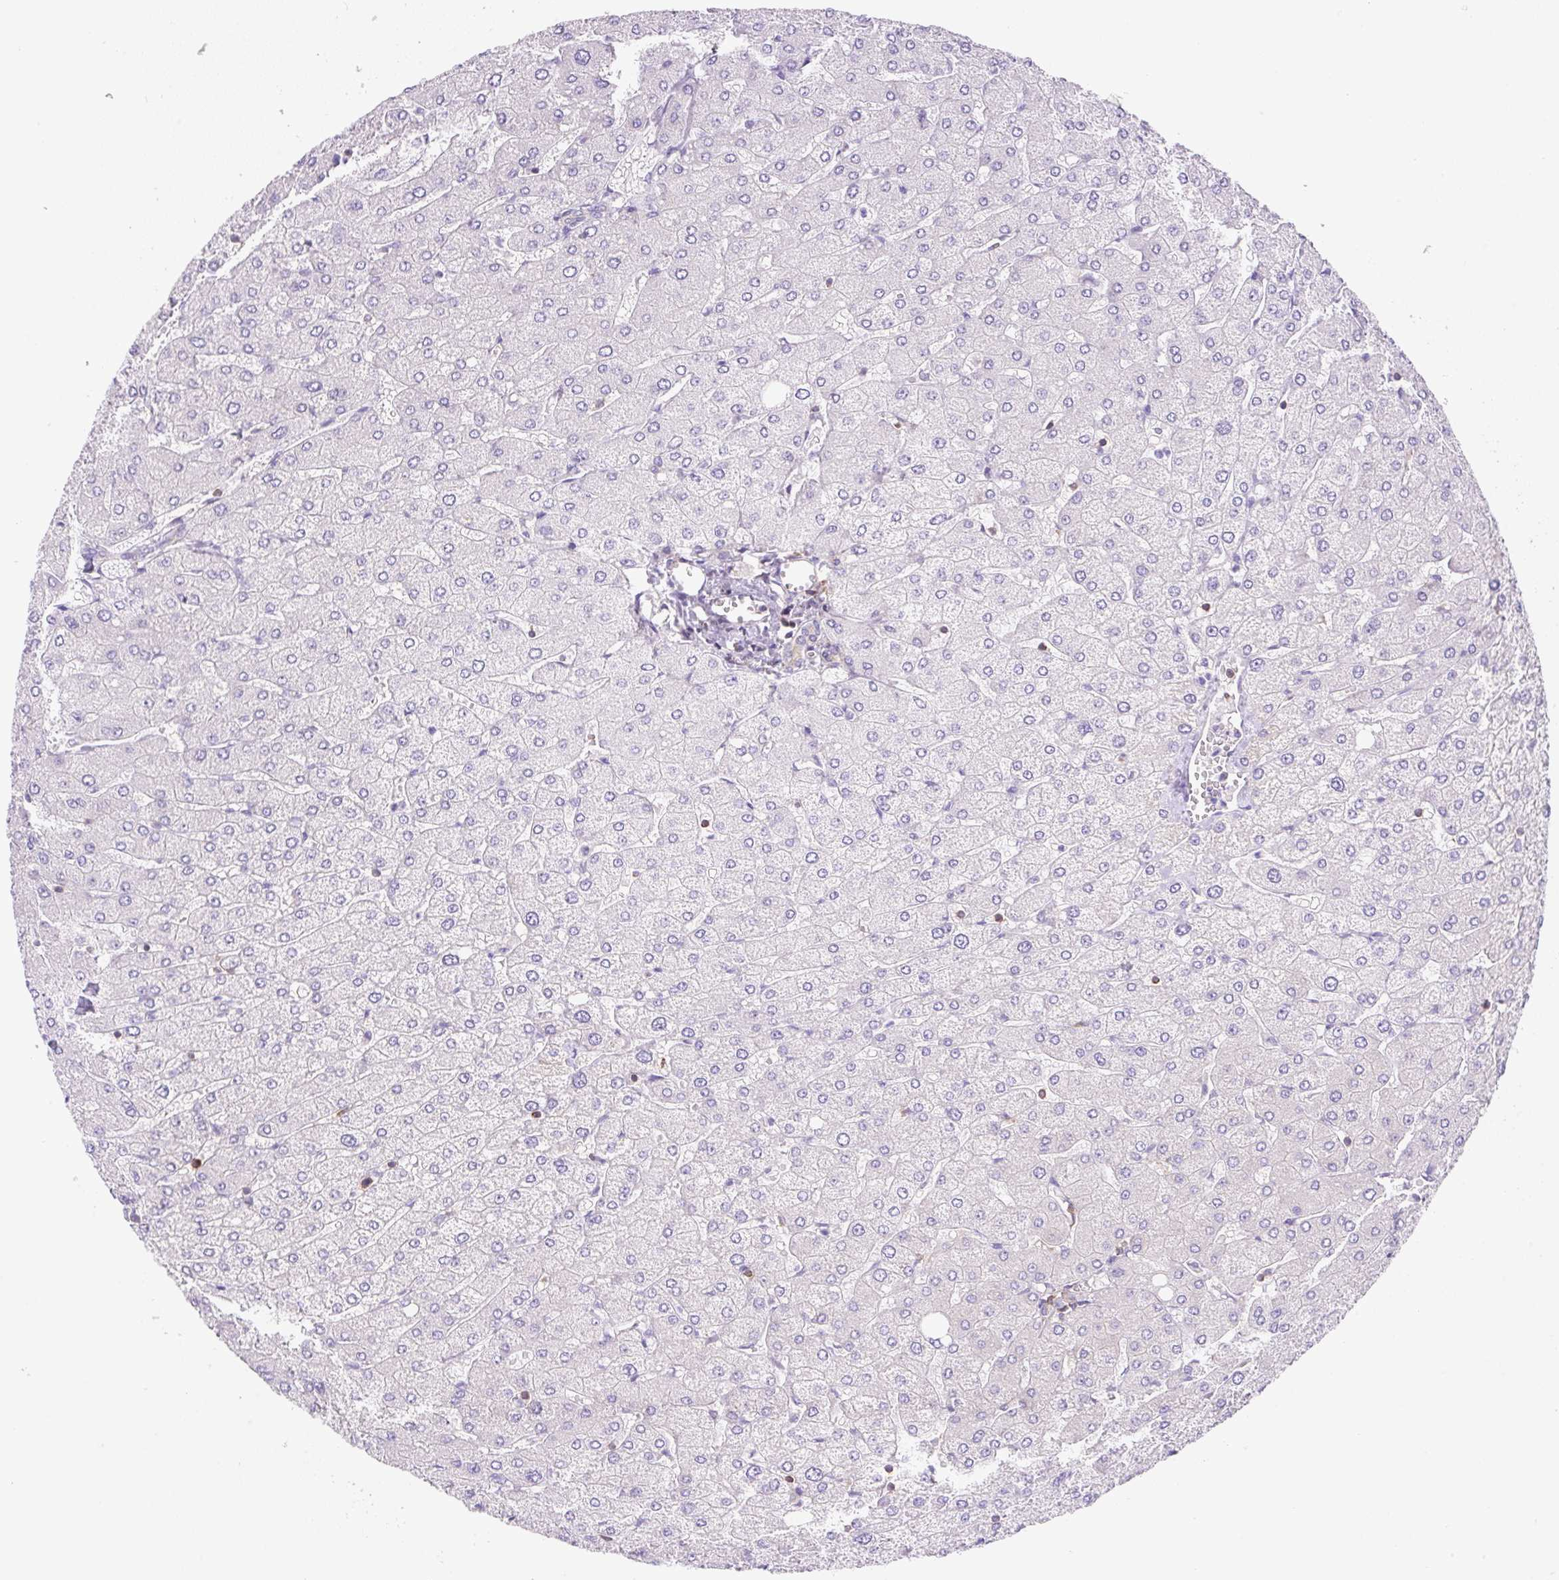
{"staining": {"intensity": "weak", "quantity": "<25%", "location": "cytoplasmic/membranous"}, "tissue": "liver", "cell_type": "Cholangiocytes", "image_type": "normal", "snomed": [{"axis": "morphology", "description": "Normal tissue, NOS"}, {"axis": "topography", "description": "Liver"}], "caption": "Immunohistochemistry (IHC) of normal human liver displays no staining in cholangiocytes.", "gene": "DNM2", "patient": {"sex": "male", "age": 55}}